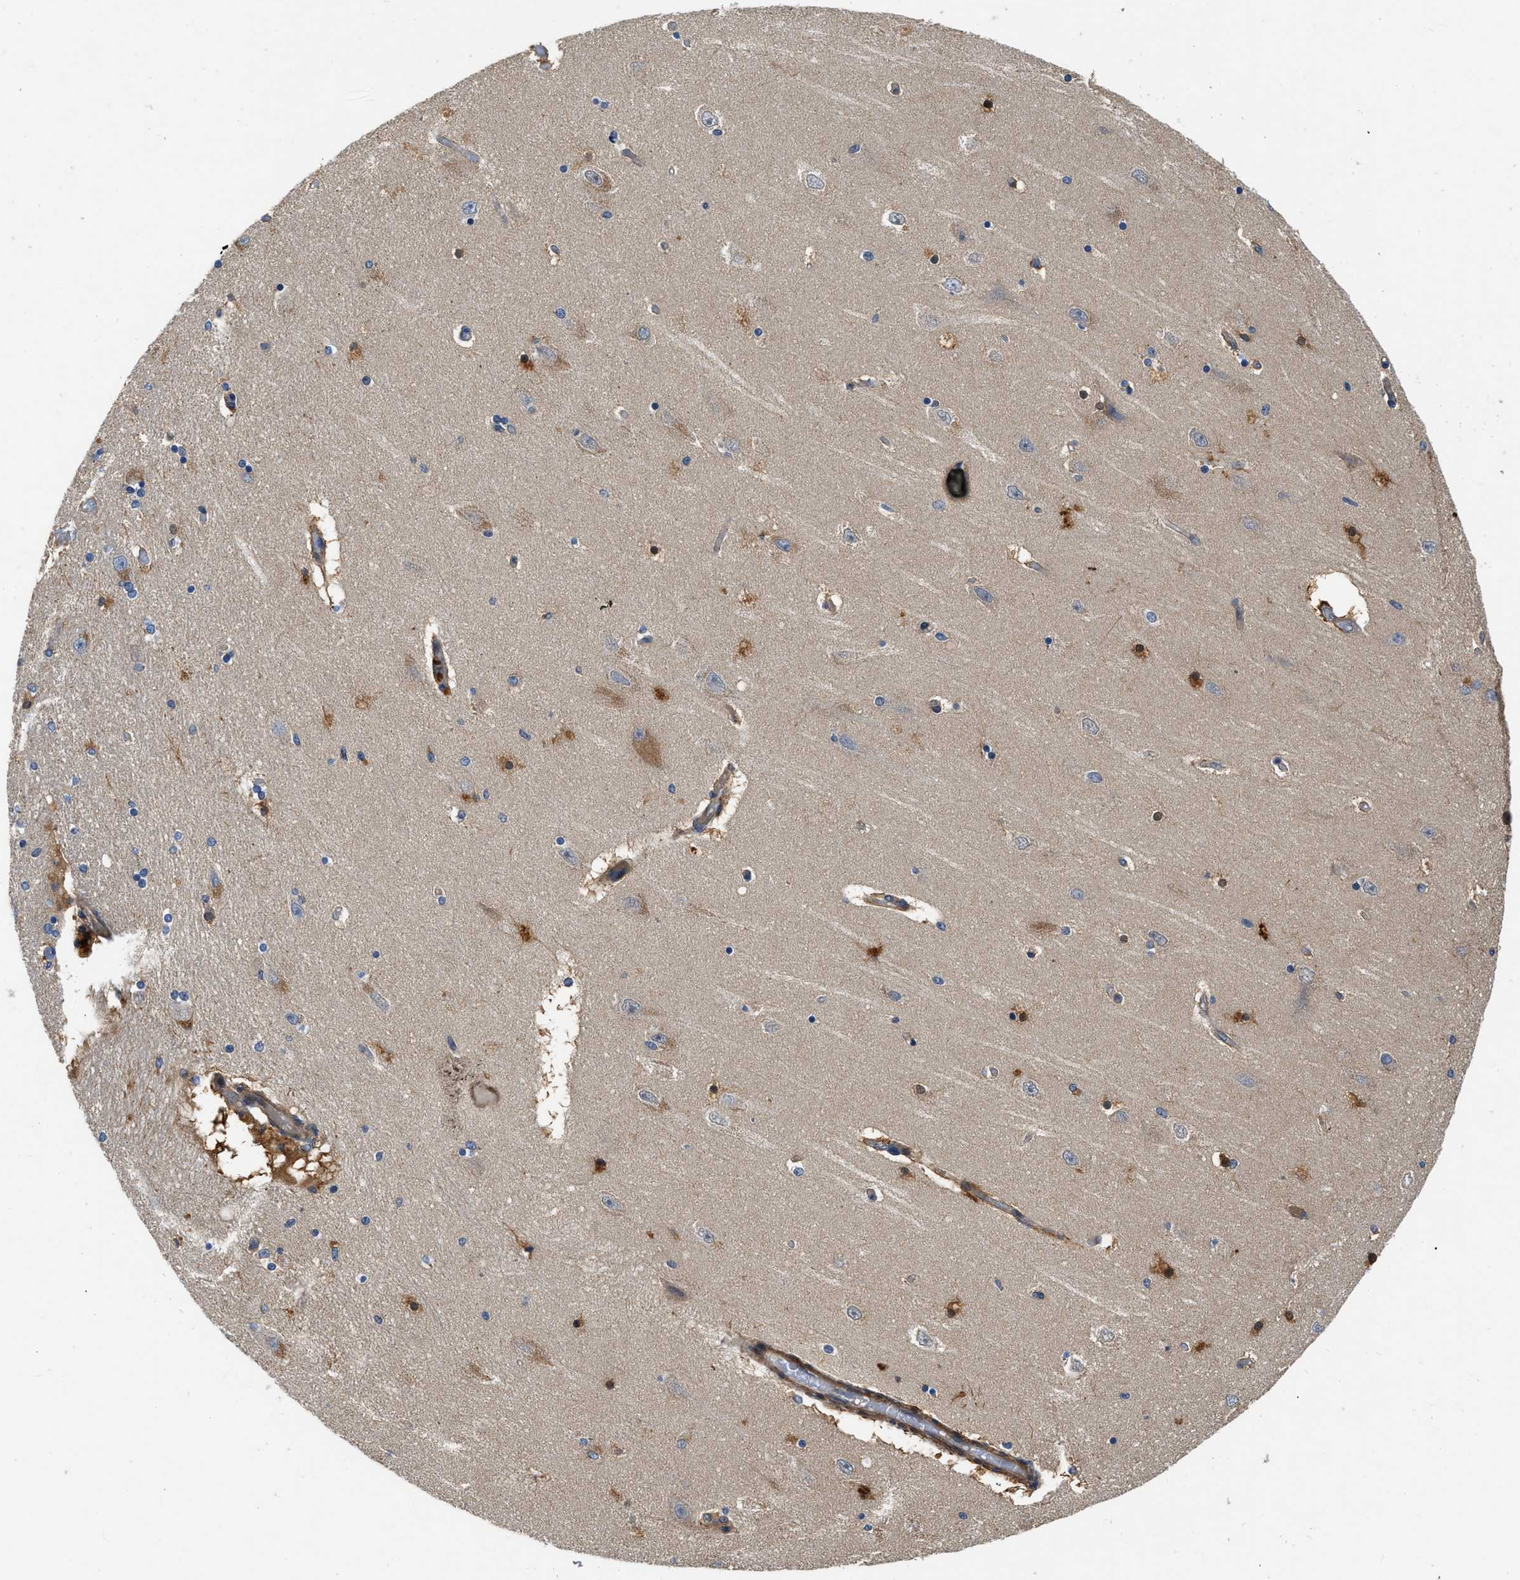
{"staining": {"intensity": "moderate", "quantity": "<25%", "location": "cytoplasmic/membranous"}, "tissue": "hippocampus", "cell_type": "Glial cells", "image_type": "normal", "snomed": [{"axis": "morphology", "description": "Normal tissue, NOS"}, {"axis": "topography", "description": "Hippocampus"}], "caption": "Brown immunohistochemical staining in benign human hippocampus reveals moderate cytoplasmic/membranous staining in about <25% of glial cells.", "gene": "GPR31", "patient": {"sex": "female", "age": 54}}